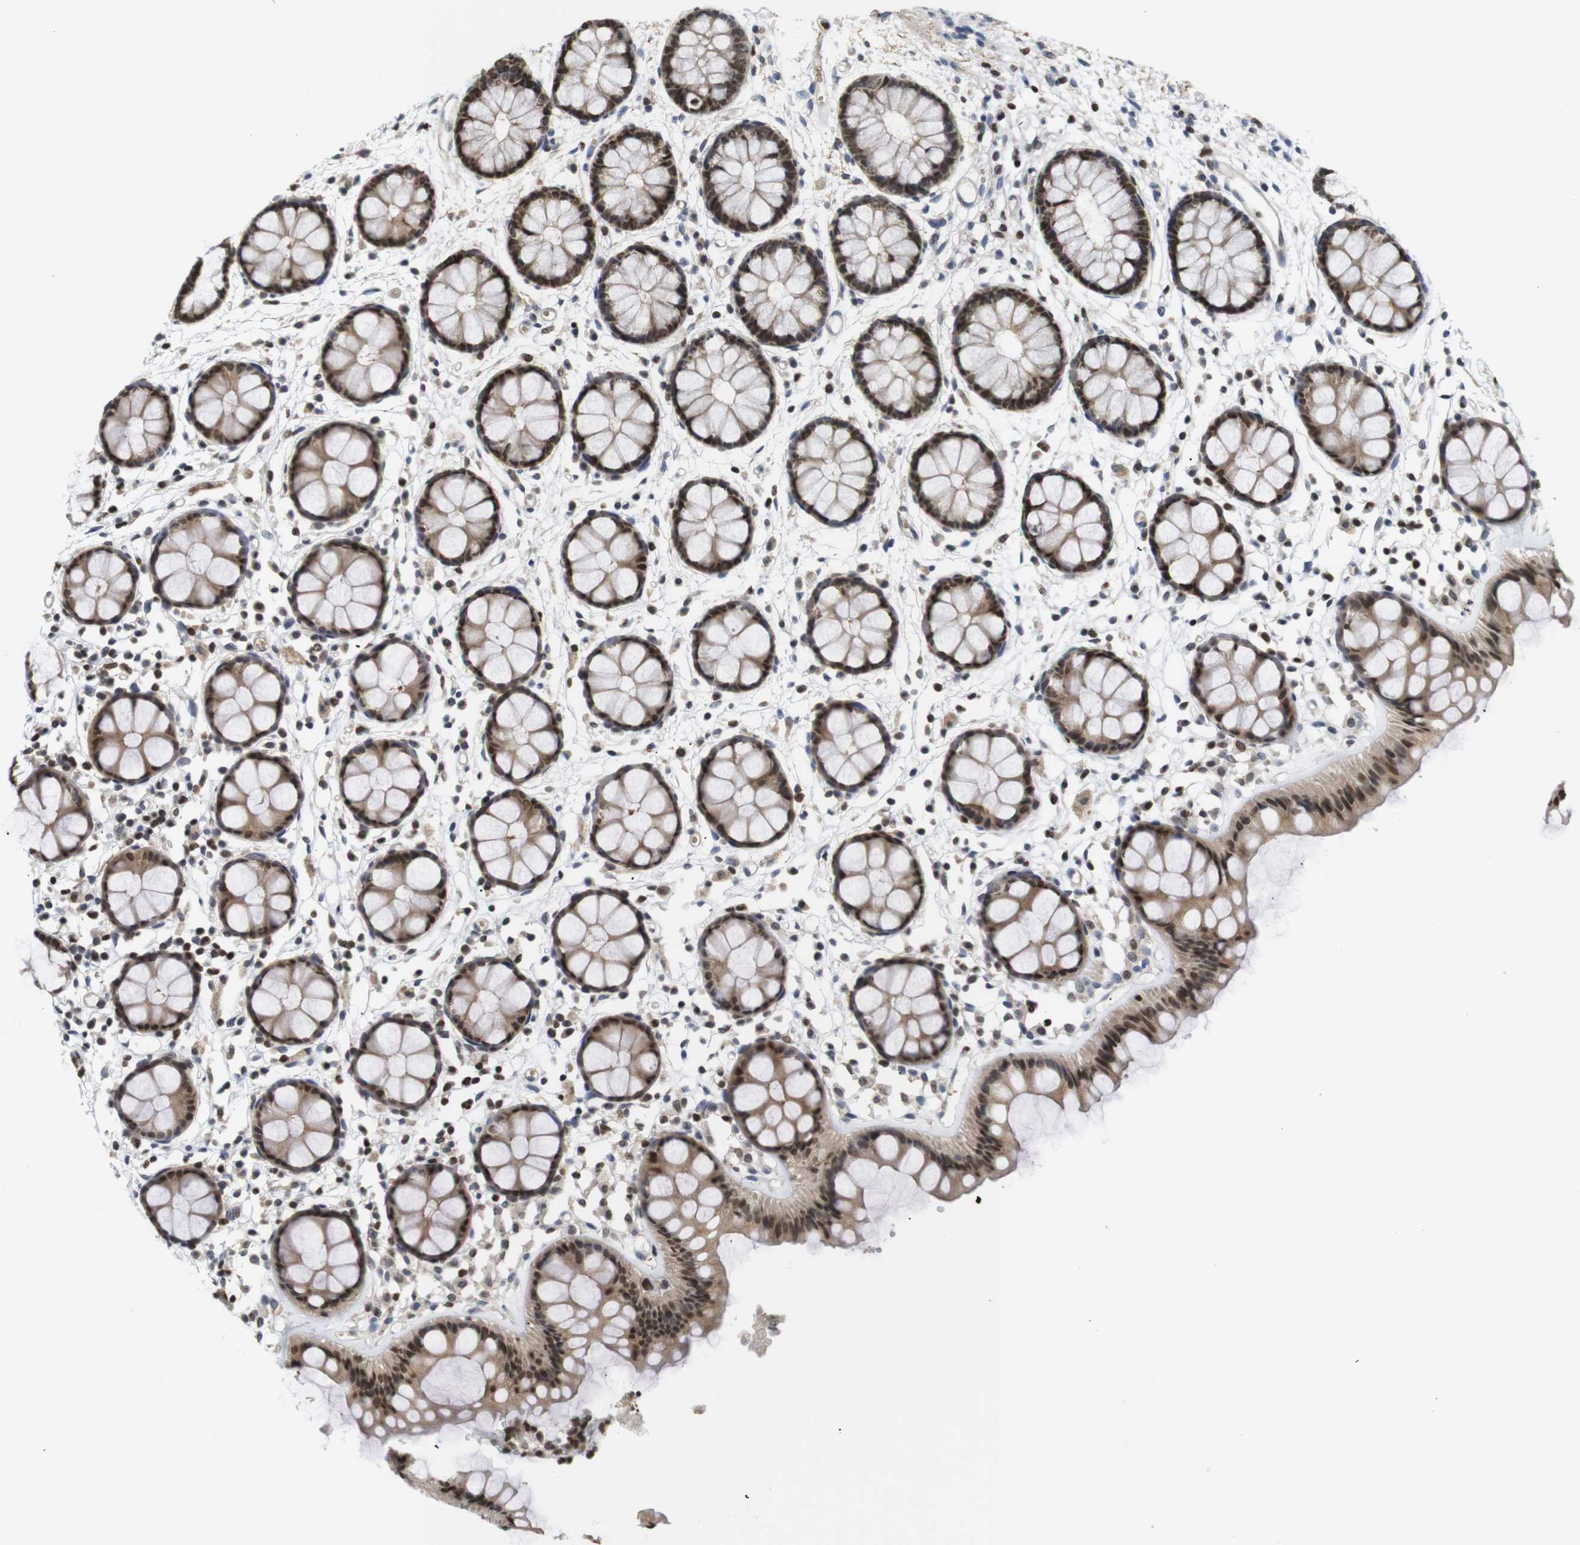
{"staining": {"intensity": "moderate", "quantity": ">75%", "location": "cytoplasmic/membranous,nuclear"}, "tissue": "rectum", "cell_type": "Glandular cells", "image_type": "normal", "snomed": [{"axis": "morphology", "description": "Normal tissue, NOS"}, {"axis": "topography", "description": "Rectum"}], "caption": "Rectum stained with a brown dye shows moderate cytoplasmic/membranous,nuclear positive positivity in approximately >75% of glandular cells.", "gene": "MBD1", "patient": {"sex": "female", "age": 66}}